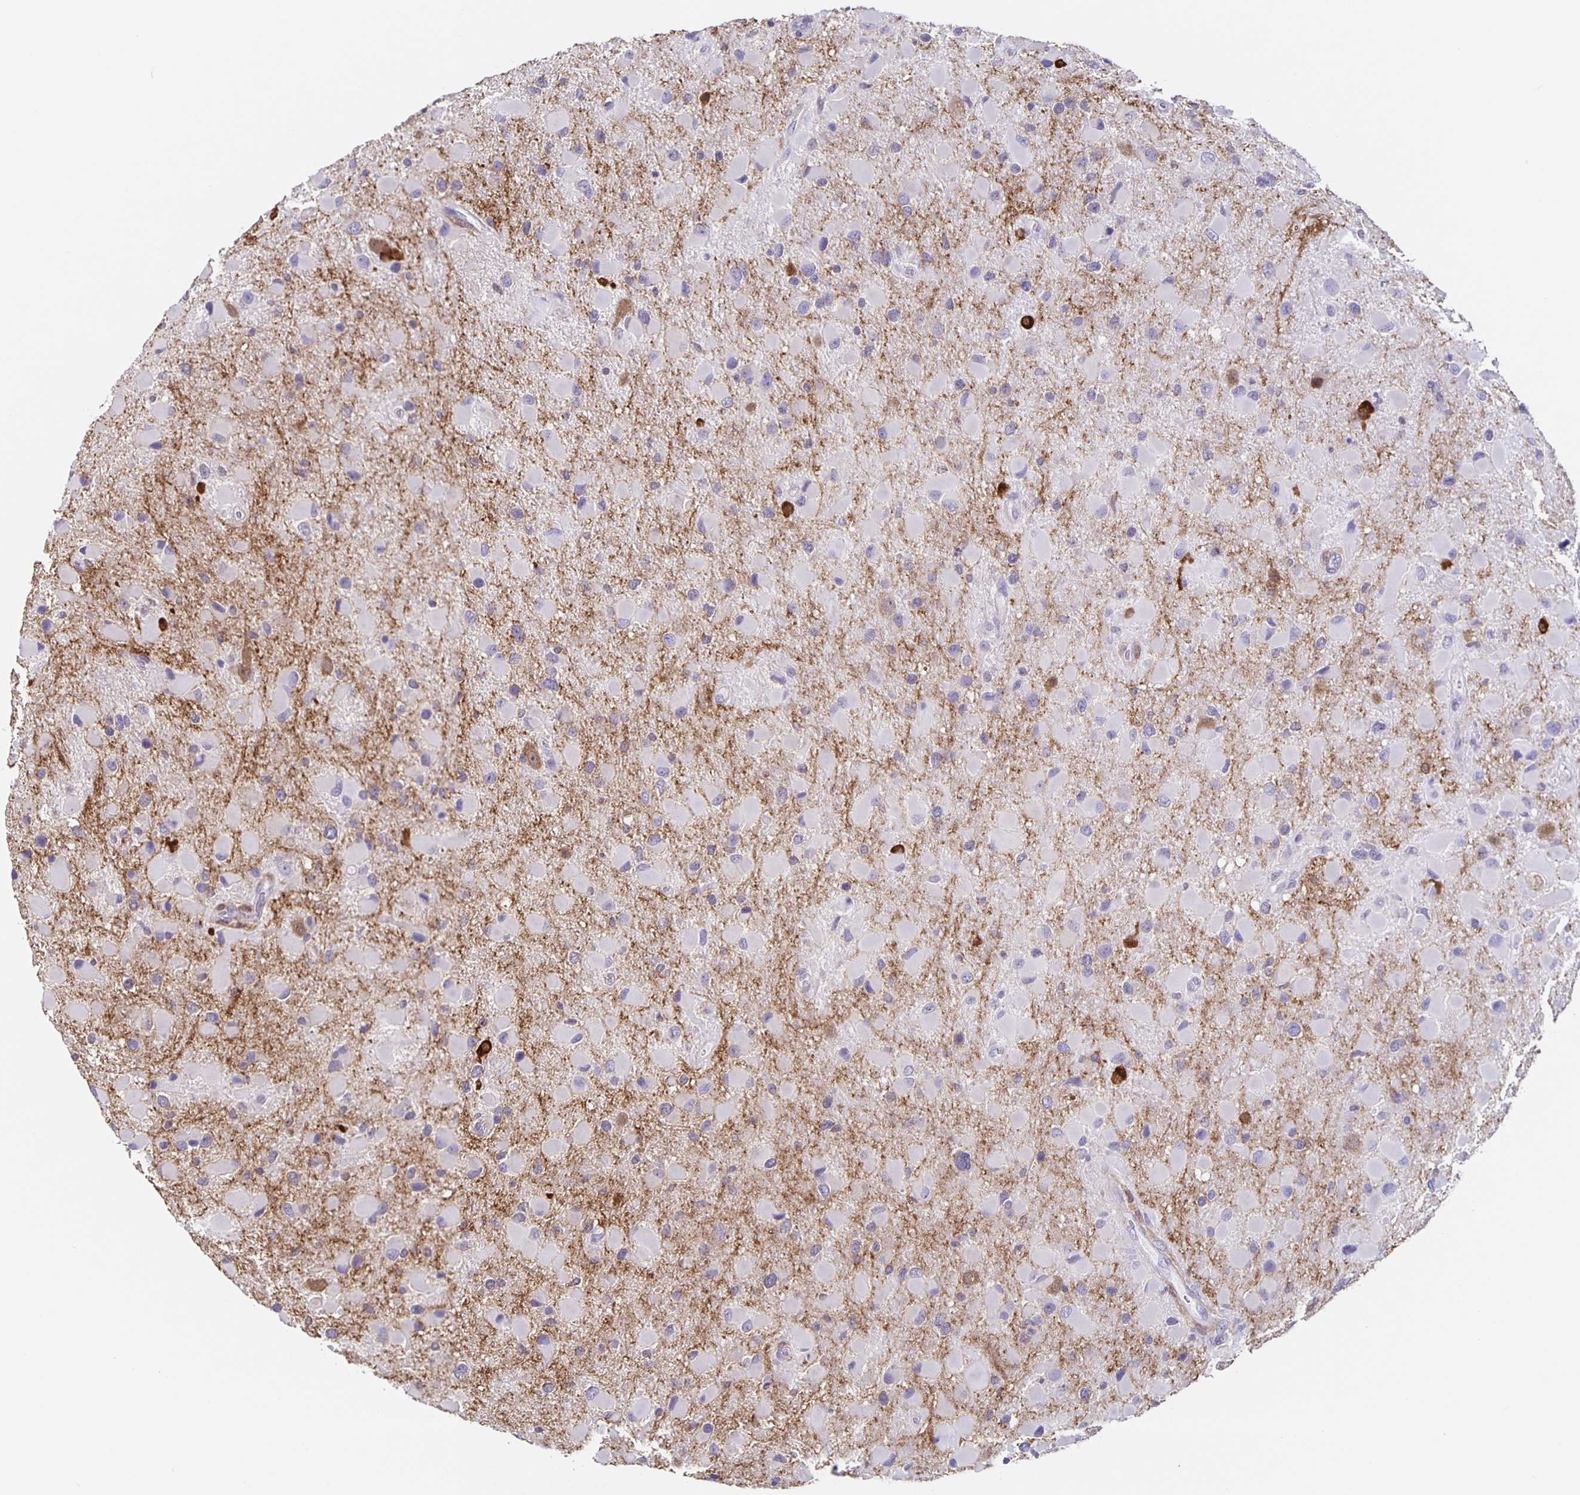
{"staining": {"intensity": "negative", "quantity": "none", "location": "none"}, "tissue": "glioma", "cell_type": "Tumor cells", "image_type": "cancer", "snomed": [{"axis": "morphology", "description": "Glioma, malignant, Low grade"}, {"axis": "topography", "description": "Brain"}], "caption": "High power microscopy micrograph of an immunohistochemistry histopathology image of low-grade glioma (malignant), revealing no significant positivity in tumor cells.", "gene": "TPPP", "patient": {"sex": "female", "age": 32}}